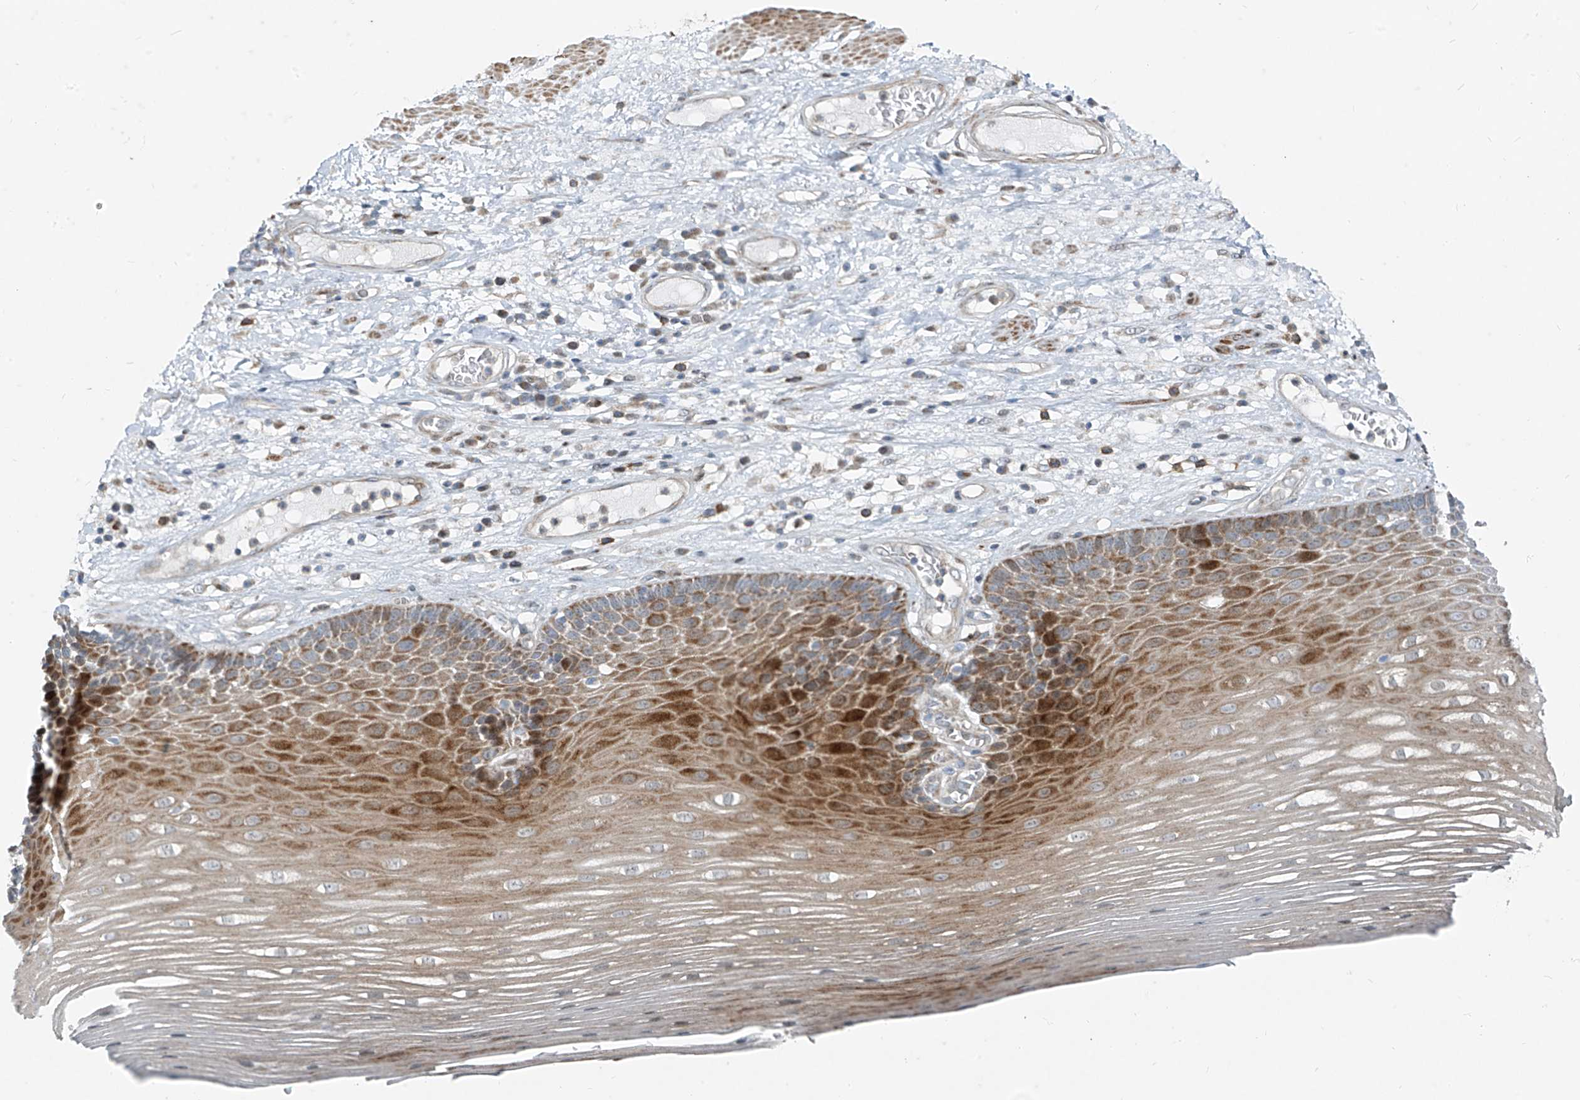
{"staining": {"intensity": "moderate", "quantity": ">75%", "location": "cytoplasmic/membranous"}, "tissue": "esophagus", "cell_type": "Squamous epithelial cells", "image_type": "normal", "snomed": [{"axis": "morphology", "description": "Normal tissue, NOS"}, {"axis": "topography", "description": "Esophagus"}], "caption": "Approximately >75% of squamous epithelial cells in unremarkable human esophagus exhibit moderate cytoplasmic/membranous protein positivity as visualized by brown immunohistochemical staining.", "gene": "PPCS", "patient": {"sex": "male", "age": 62}}